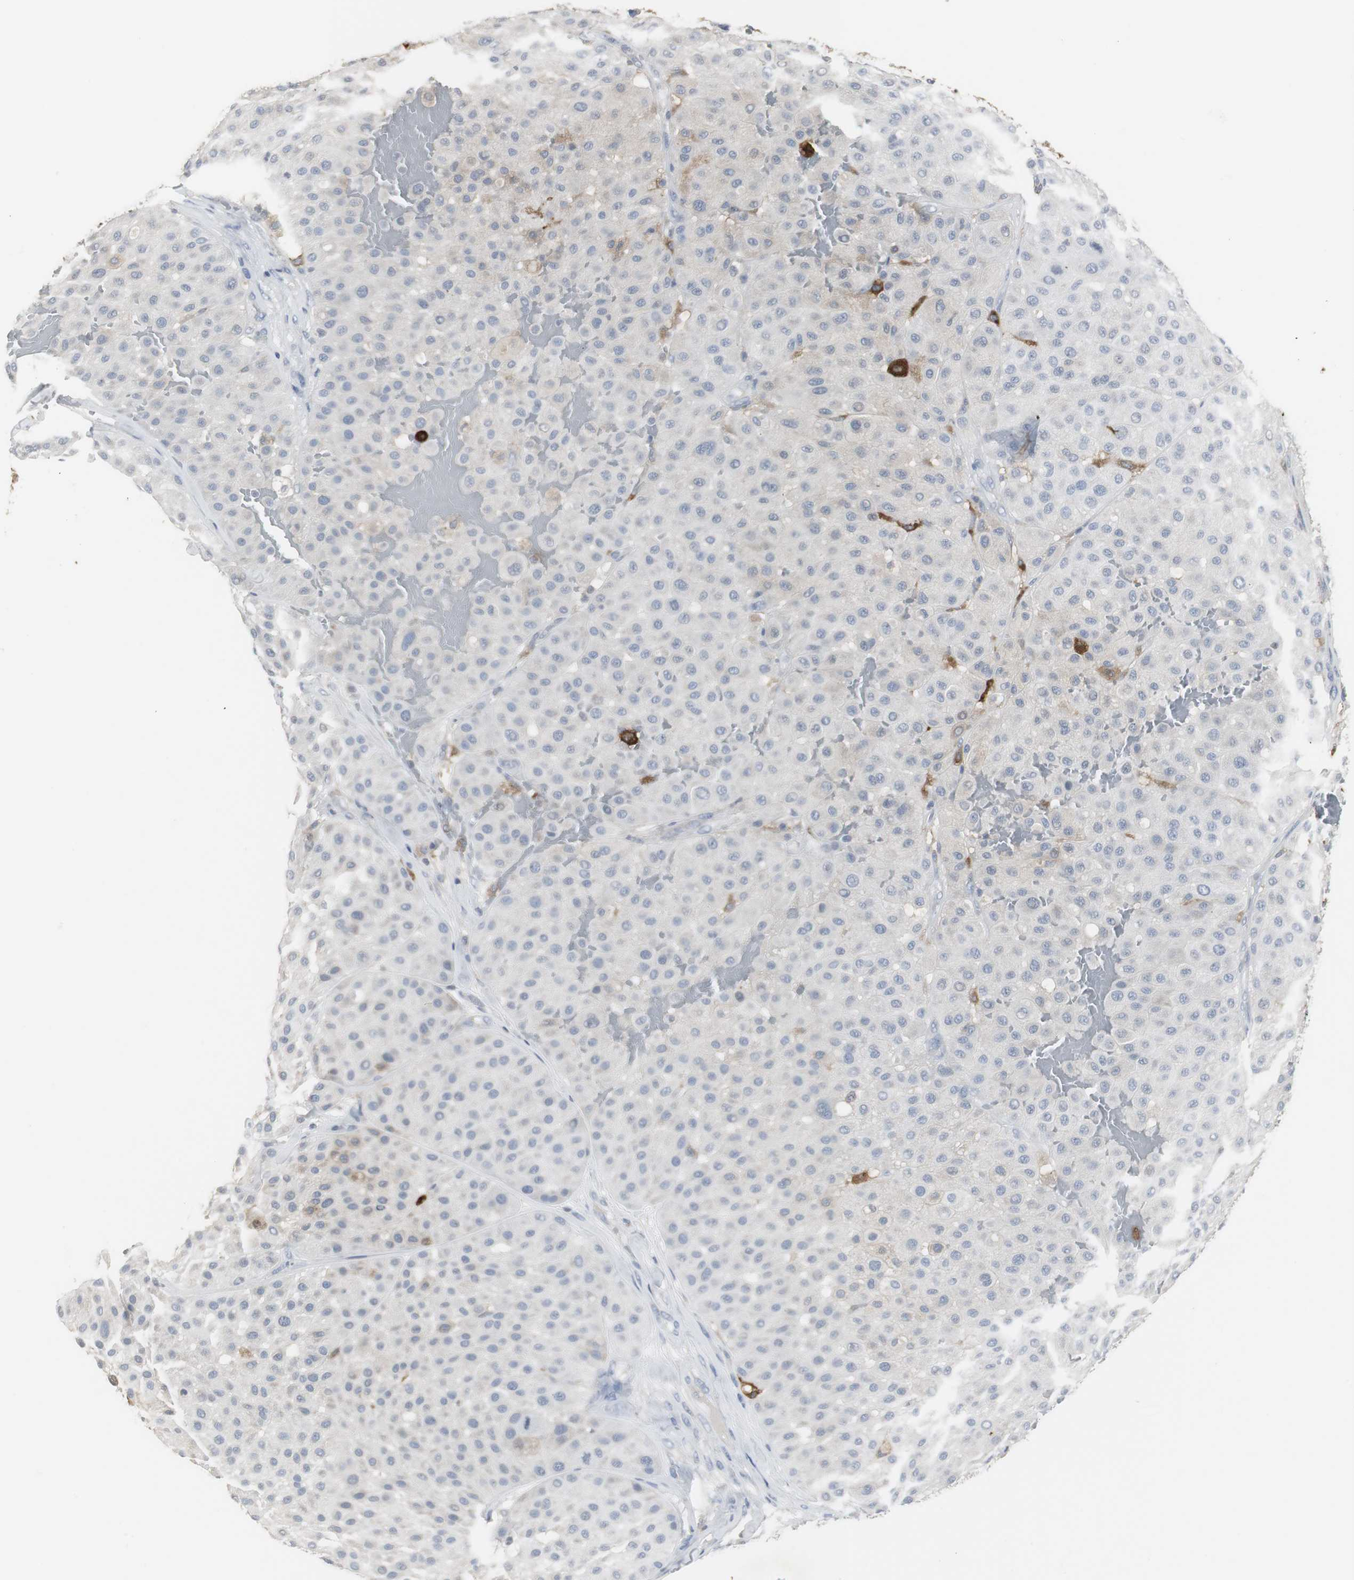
{"staining": {"intensity": "weak", "quantity": "<25%", "location": "cytoplasmic/membranous"}, "tissue": "melanoma", "cell_type": "Tumor cells", "image_type": "cancer", "snomed": [{"axis": "morphology", "description": "Normal tissue, NOS"}, {"axis": "morphology", "description": "Malignant melanoma, Metastatic site"}, {"axis": "topography", "description": "Skin"}], "caption": "Human melanoma stained for a protein using immunohistochemistry reveals no positivity in tumor cells.", "gene": "PI15", "patient": {"sex": "male", "age": 41}}